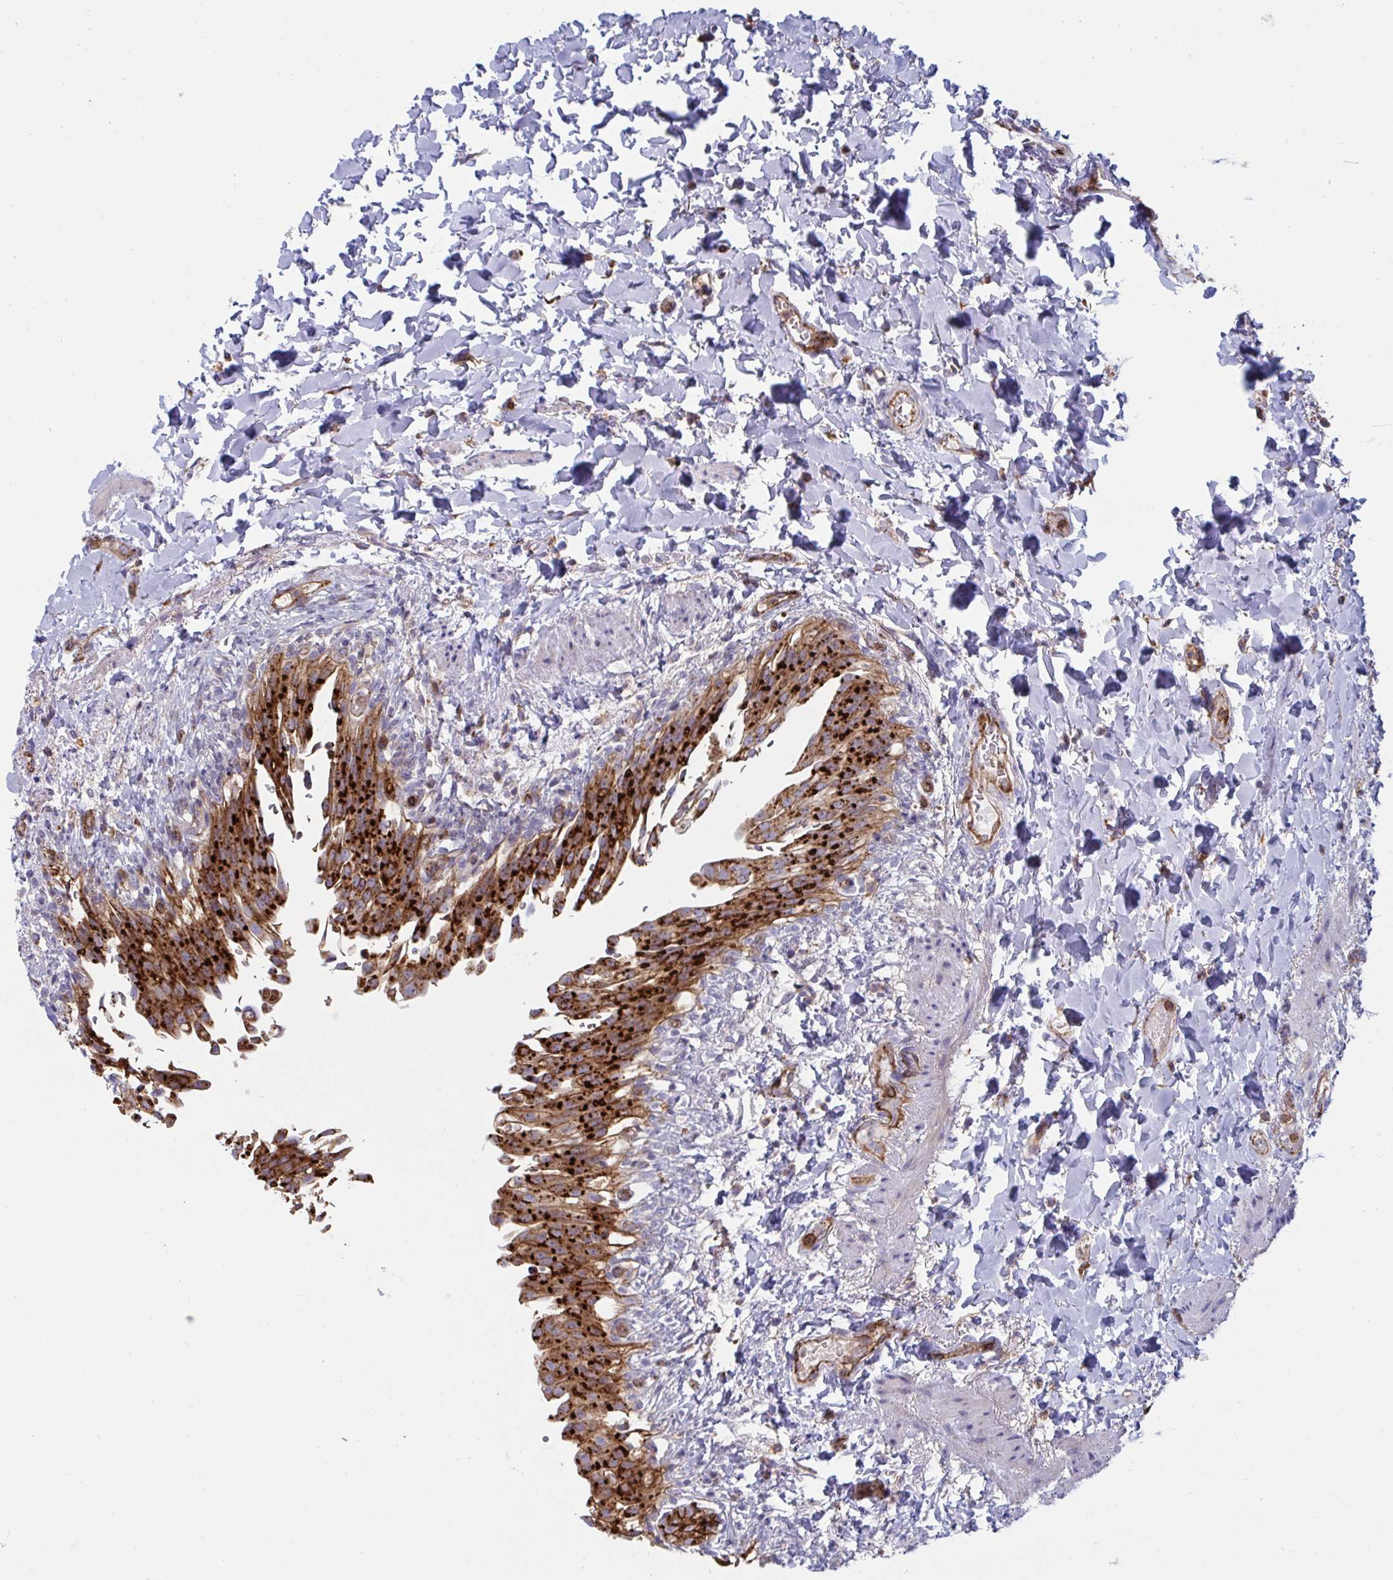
{"staining": {"intensity": "strong", "quantity": ">75%", "location": "cytoplasmic/membranous"}, "tissue": "urinary bladder", "cell_type": "Urothelial cells", "image_type": "normal", "snomed": [{"axis": "morphology", "description": "Normal tissue, NOS"}, {"axis": "topography", "description": "Urinary bladder"}, {"axis": "topography", "description": "Peripheral nerve tissue"}], "caption": "A high amount of strong cytoplasmic/membranous expression is seen in about >75% of urothelial cells in benign urinary bladder. The staining was performed using DAB (3,3'-diaminobenzidine) to visualize the protein expression in brown, while the nuclei were stained in blue with hematoxylin (Magnification: 20x).", "gene": "SLC9A6", "patient": {"sex": "female", "age": 60}}